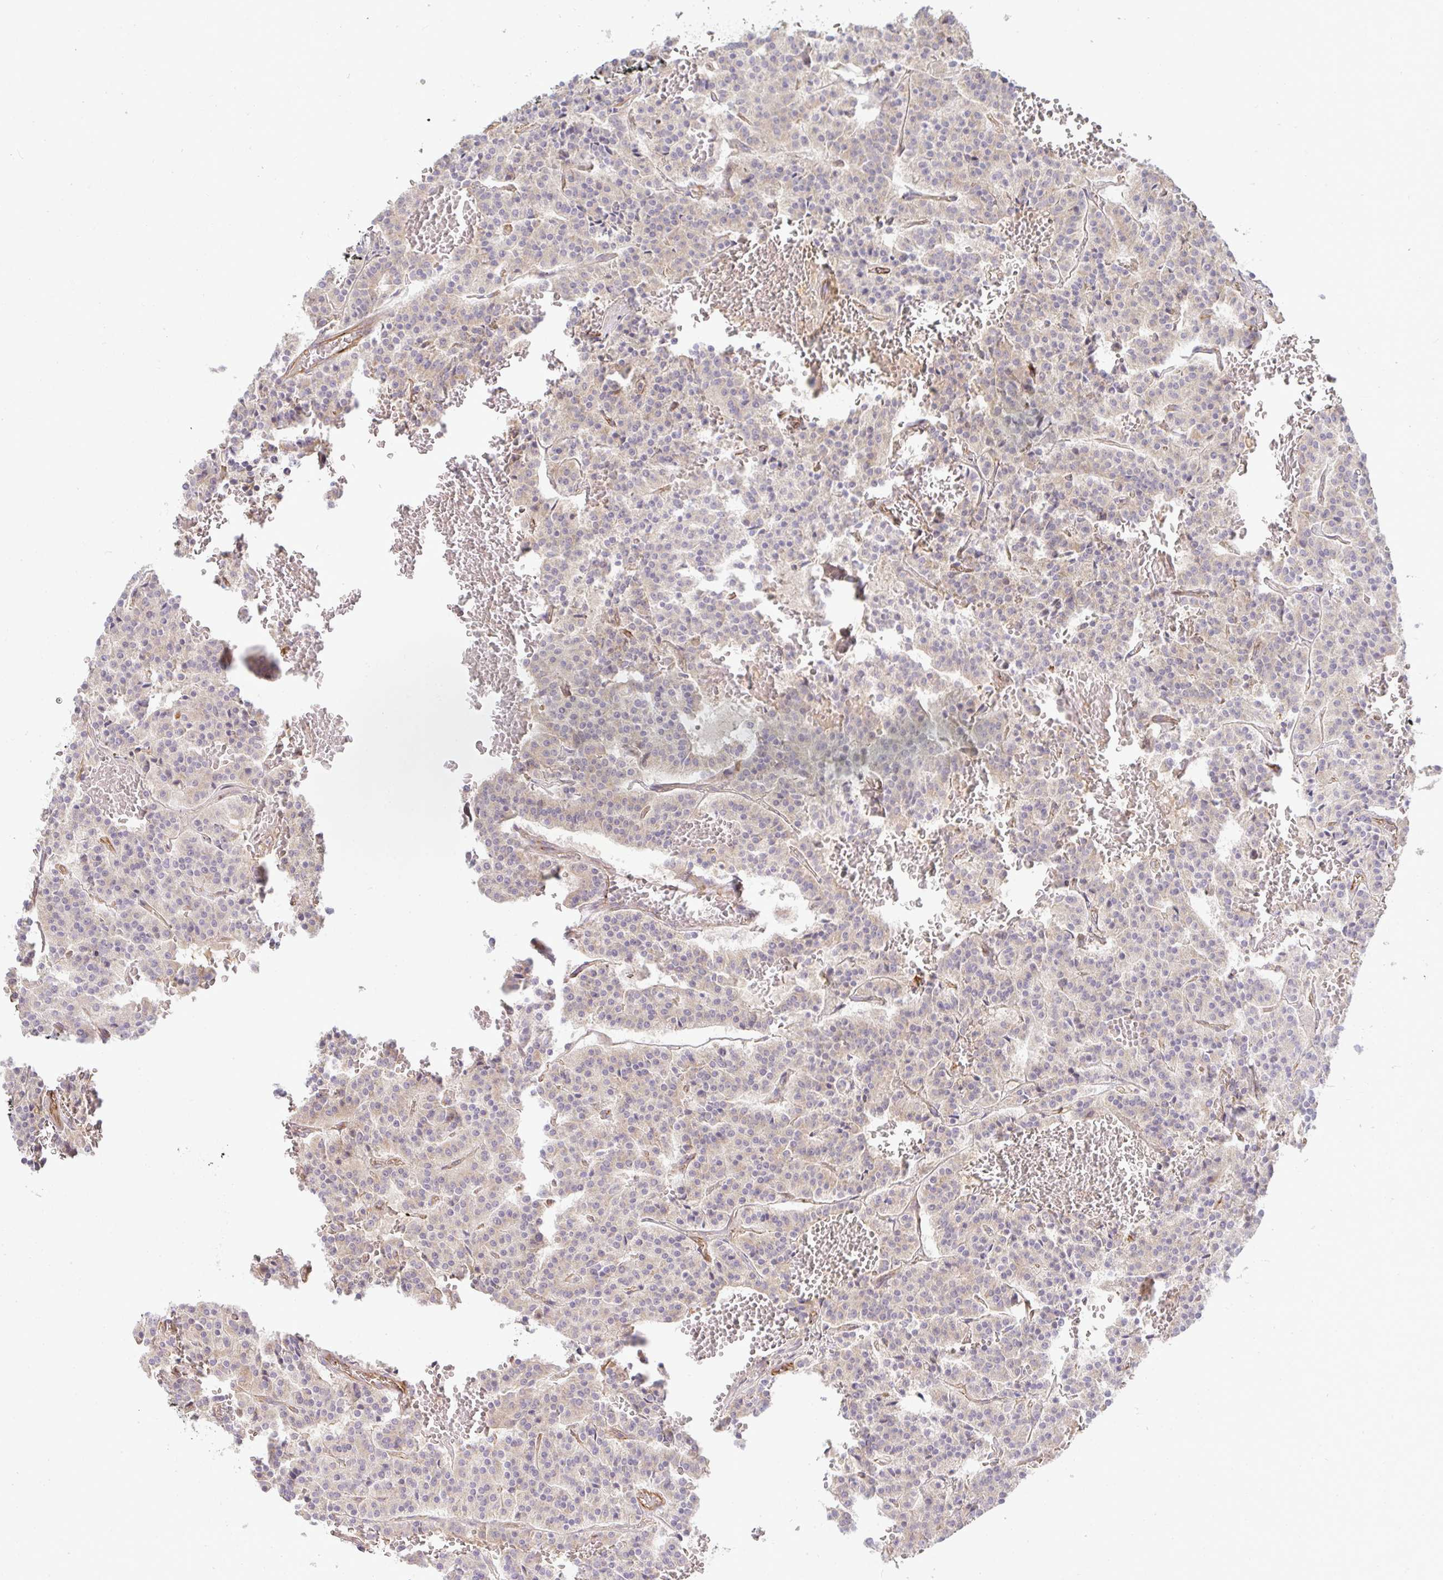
{"staining": {"intensity": "negative", "quantity": "none", "location": "none"}, "tissue": "carcinoid", "cell_type": "Tumor cells", "image_type": "cancer", "snomed": [{"axis": "morphology", "description": "Carcinoid, malignant, NOS"}, {"axis": "topography", "description": "Lung"}], "caption": "Immunohistochemistry of carcinoid demonstrates no staining in tumor cells.", "gene": "B4GALT6", "patient": {"sex": "male", "age": 70}}